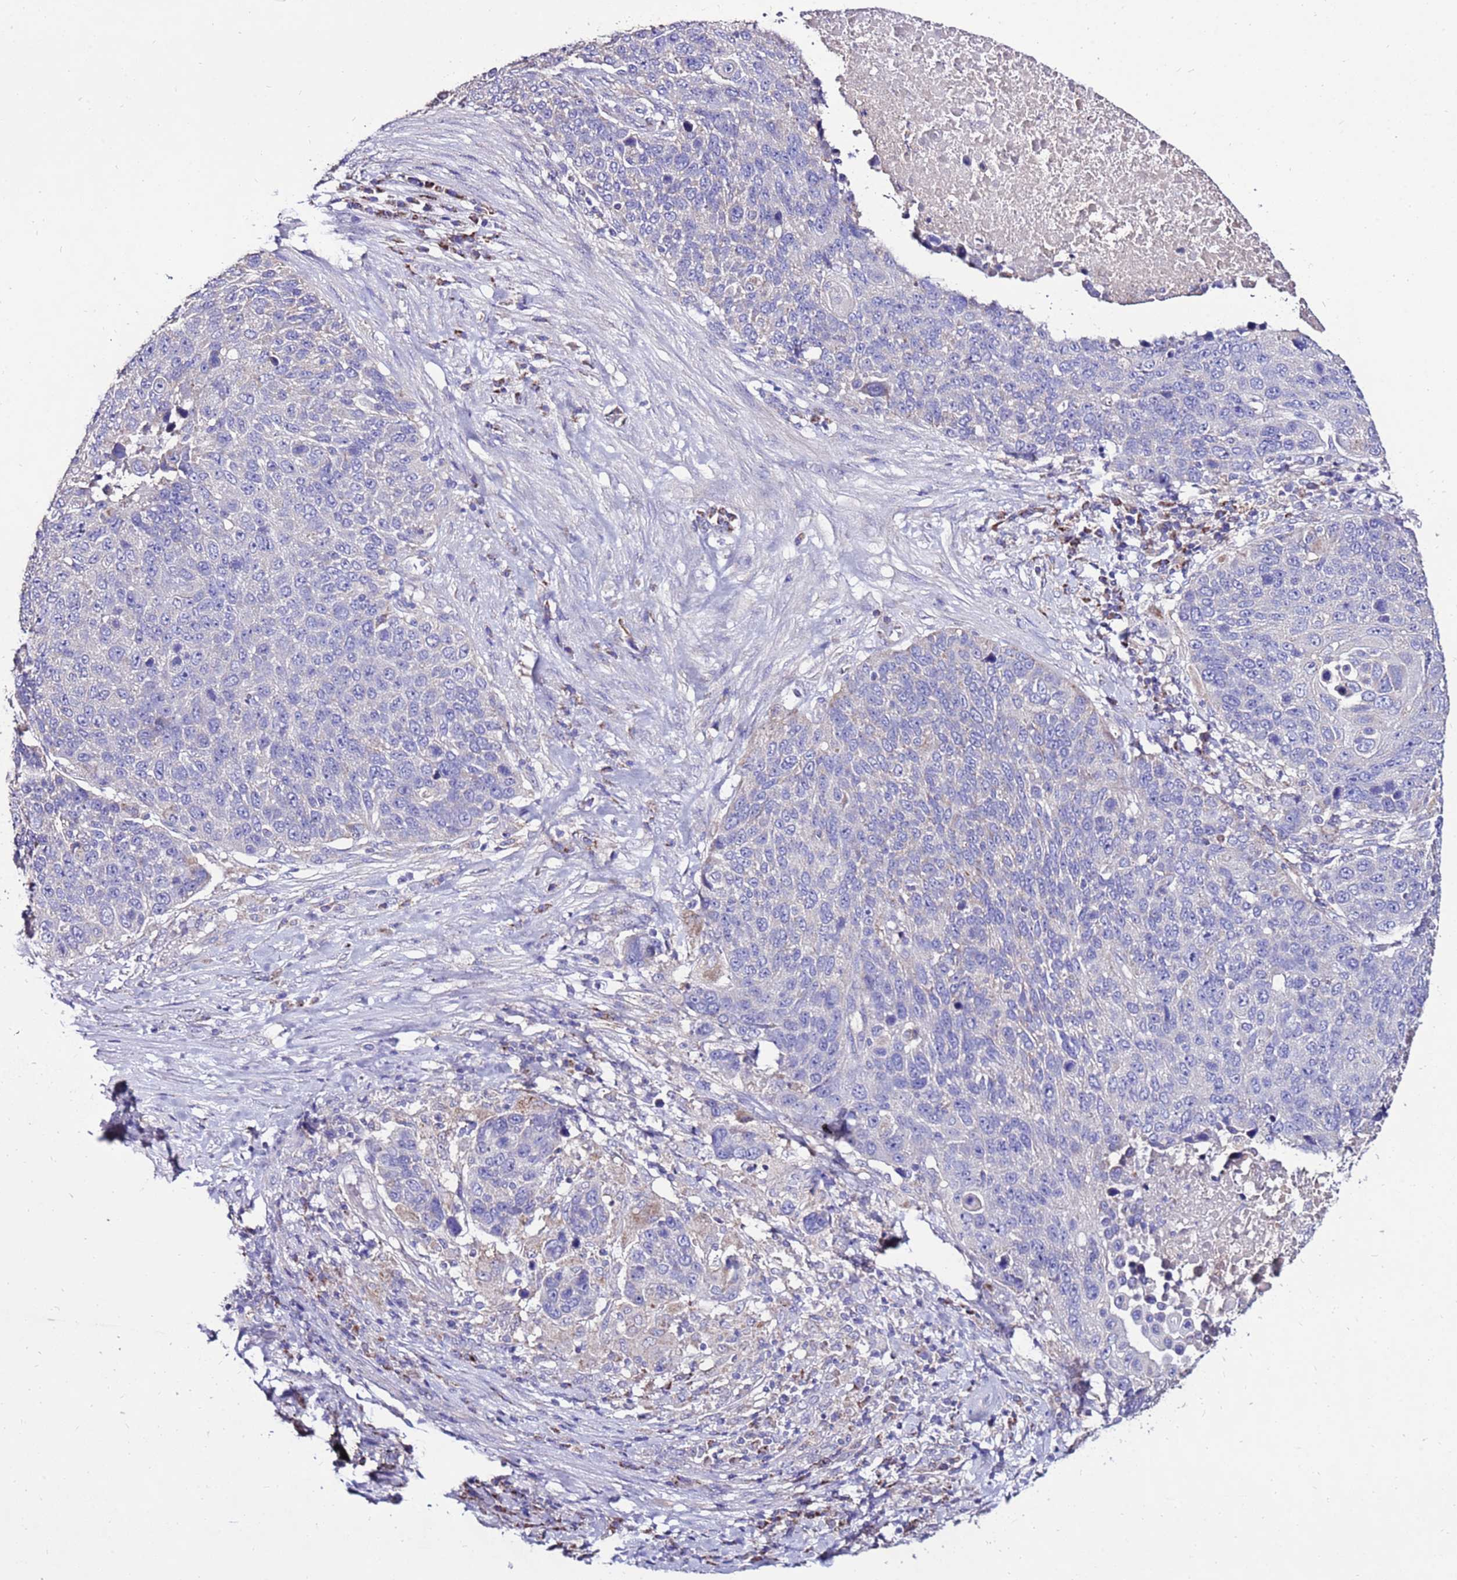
{"staining": {"intensity": "negative", "quantity": "none", "location": "none"}, "tissue": "lung cancer", "cell_type": "Tumor cells", "image_type": "cancer", "snomed": [{"axis": "morphology", "description": "Normal tissue, NOS"}, {"axis": "morphology", "description": "Squamous cell carcinoma, NOS"}, {"axis": "topography", "description": "Lymph node"}, {"axis": "topography", "description": "Lung"}], "caption": "Immunohistochemistry histopathology image of human squamous cell carcinoma (lung) stained for a protein (brown), which displays no expression in tumor cells.", "gene": "TMEM106C", "patient": {"sex": "male", "age": 66}}